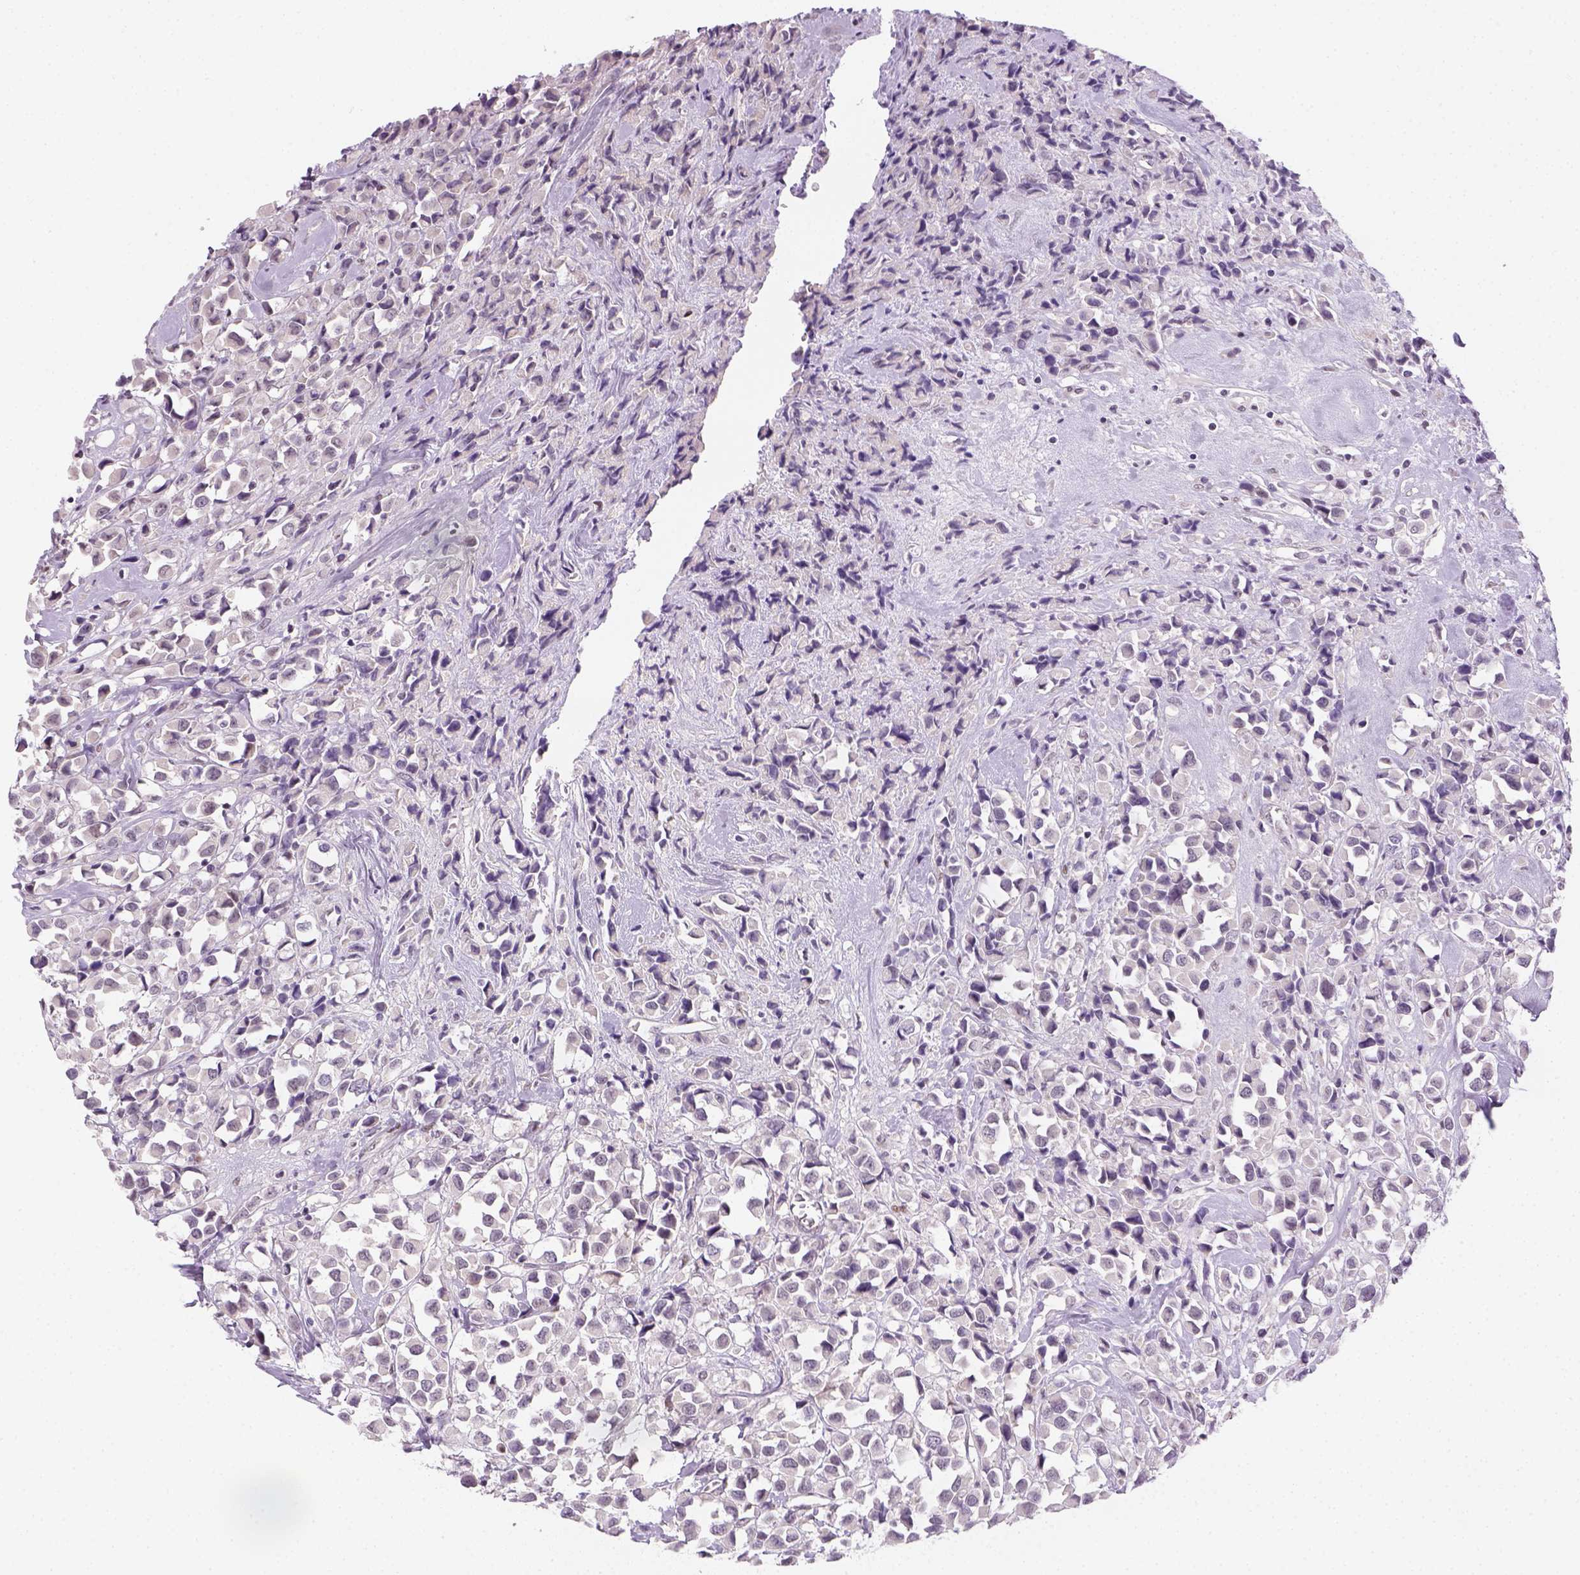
{"staining": {"intensity": "negative", "quantity": "none", "location": "none"}, "tissue": "breast cancer", "cell_type": "Tumor cells", "image_type": "cancer", "snomed": [{"axis": "morphology", "description": "Duct carcinoma"}, {"axis": "topography", "description": "Breast"}], "caption": "DAB (3,3'-diaminobenzidine) immunohistochemical staining of human breast invasive ductal carcinoma displays no significant expression in tumor cells. (Immunohistochemistry, brightfield microscopy, high magnification).", "gene": "MAGEB3", "patient": {"sex": "female", "age": 61}}